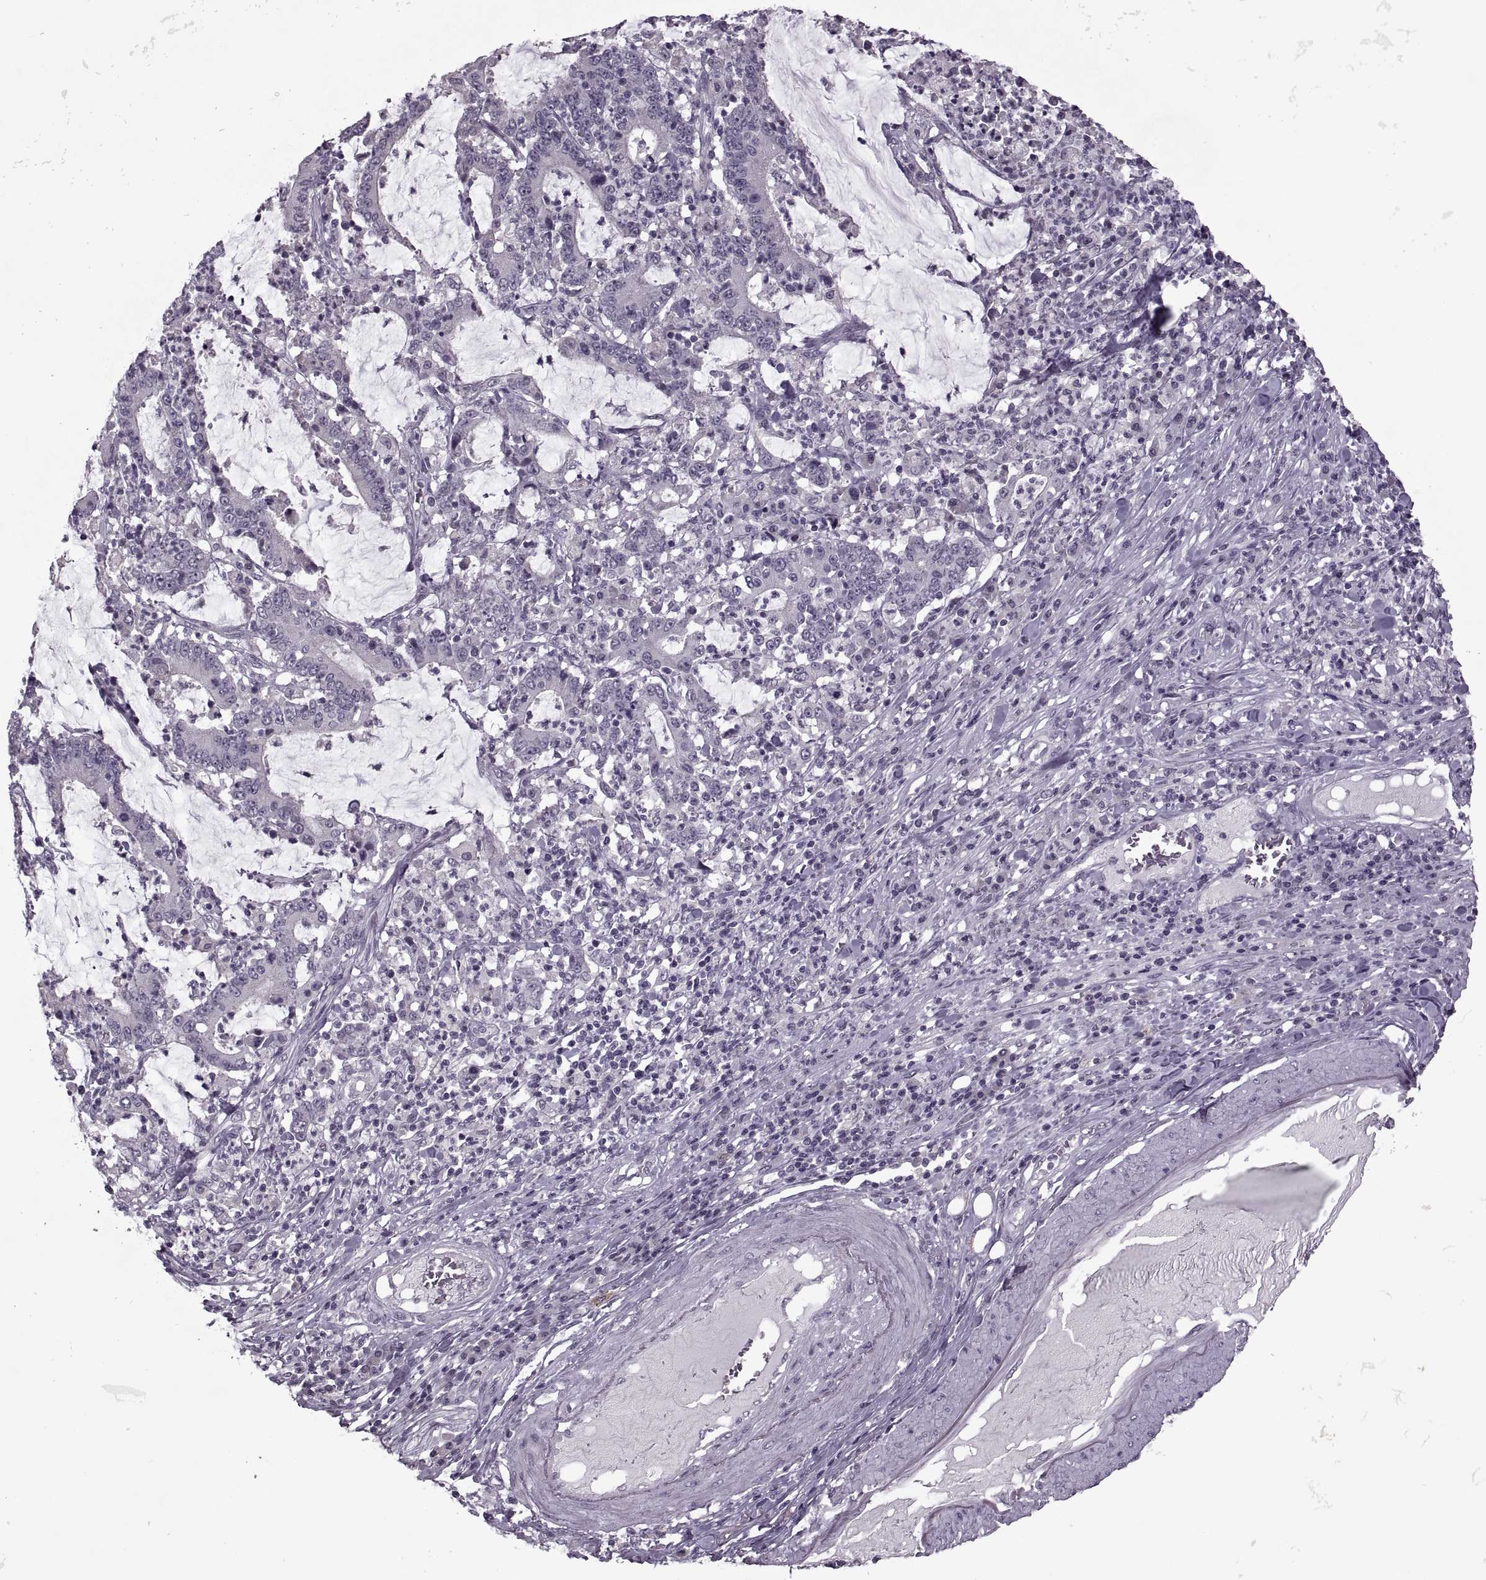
{"staining": {"intensity": "negative", "quantity": "none", "location": "none"}, "tissue": "stomach cancer", "cell_type": "Tumor cells", "image_type": "cancer", "snomed": [{"axis": "morphology", "description": "Adenocarcinoma, NOS"}, {"axis": "topography", "description": "Stomach, upper"}], "caption": "Immunohistochemical staining of human stomach cancer (adenocarcinoma) displays no significant staining in tumor cells. (DAB immunohistochemistry (IHC) with hematoxylin counter stain).", "gene": "MGAT4D", "patient": {"sex": "male", "age": 68}}